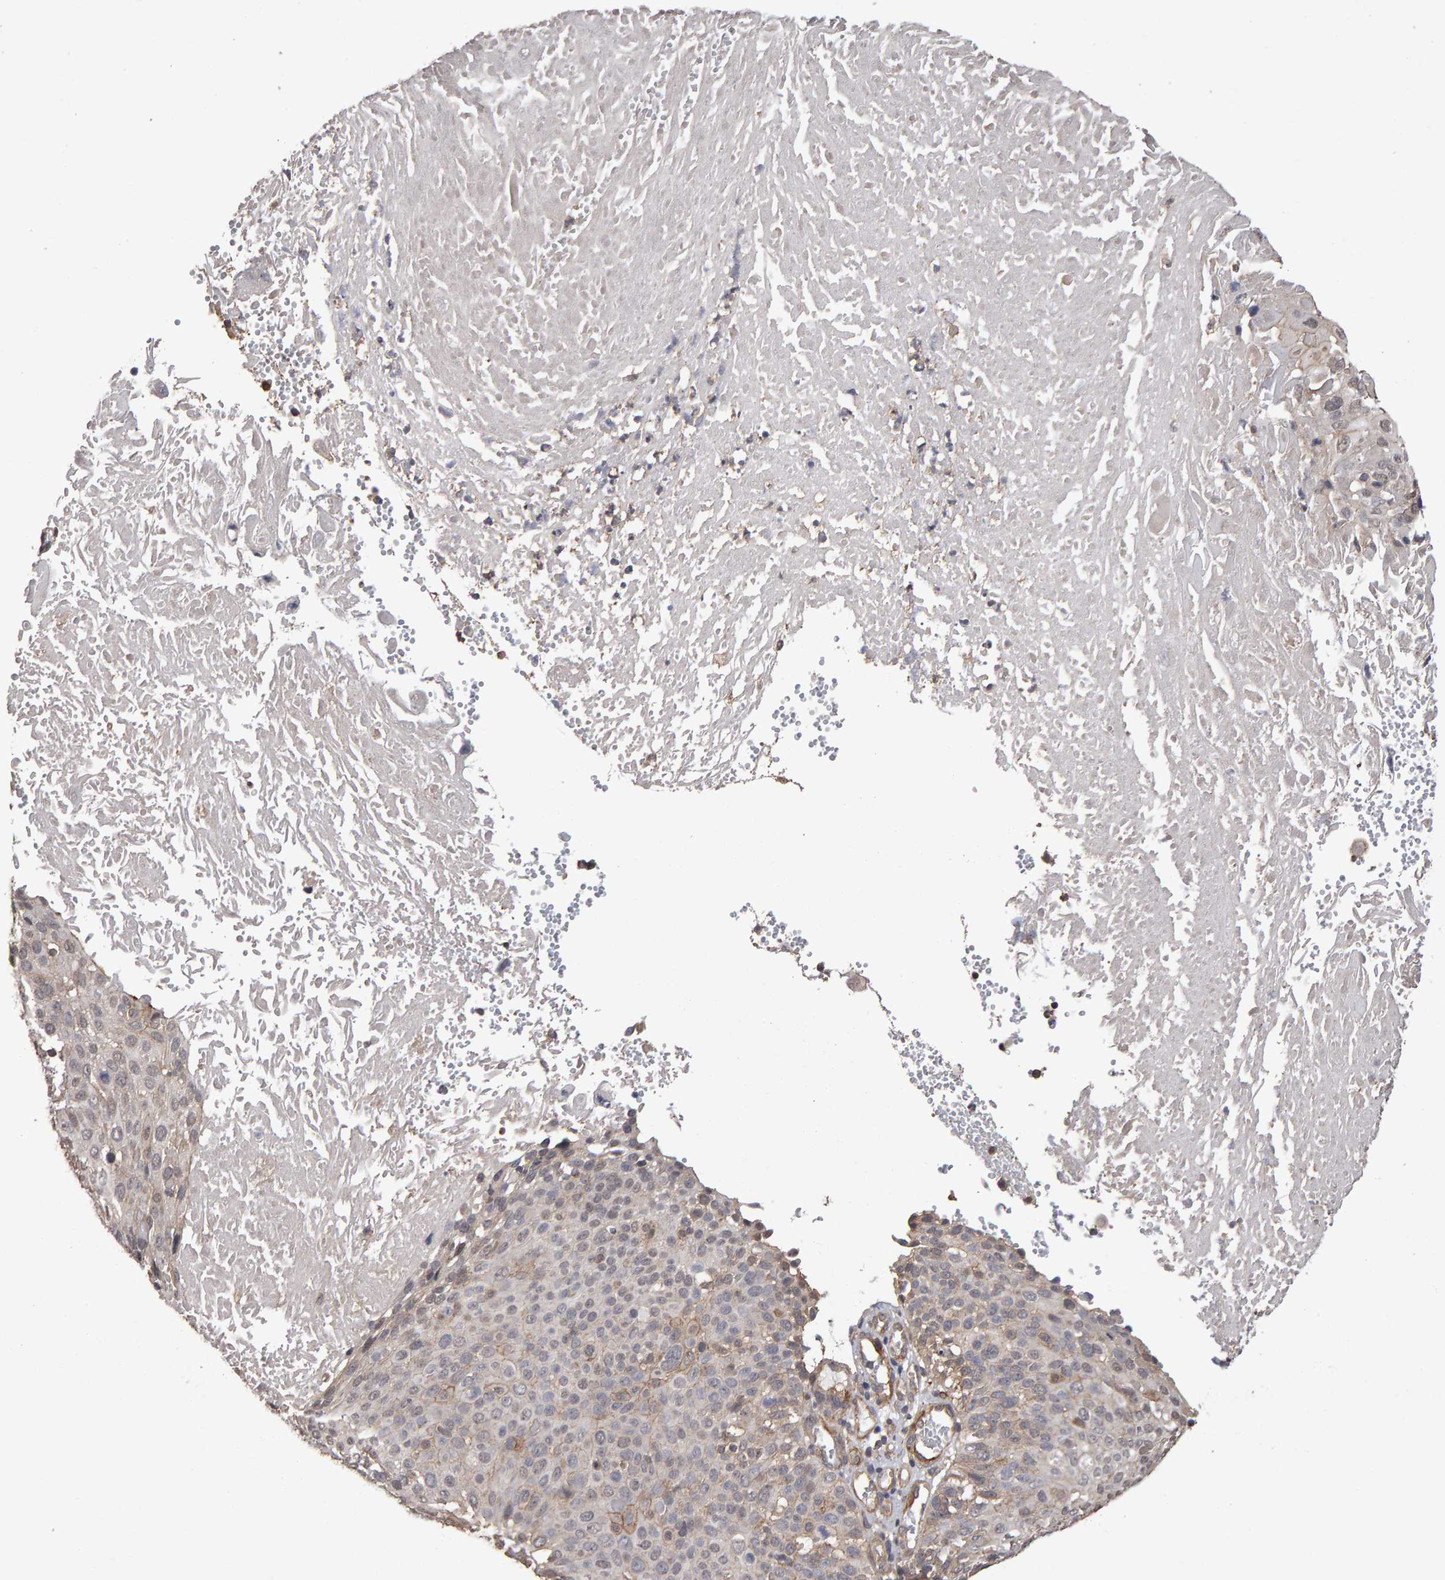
{"staining": {"intensity": "weak", "quantity": "<25%", "location": "cytoplasmic/membranous"}, "tissue": "cervical cancer", "cell_type": "Tumor cells", "image_type": "cancer", "snomed": [{"axis": "morphology", "description": "Squamous cell carcinoma, NOS"}, {"axis": "topography", "description": "Cervix"}], "caption": "The micrograph reveals no significant staining in tumor cells of cervical squamous cell carcinoma.", "gene": "SCRIB", "patient": {"sex": "female", "age": 74}}